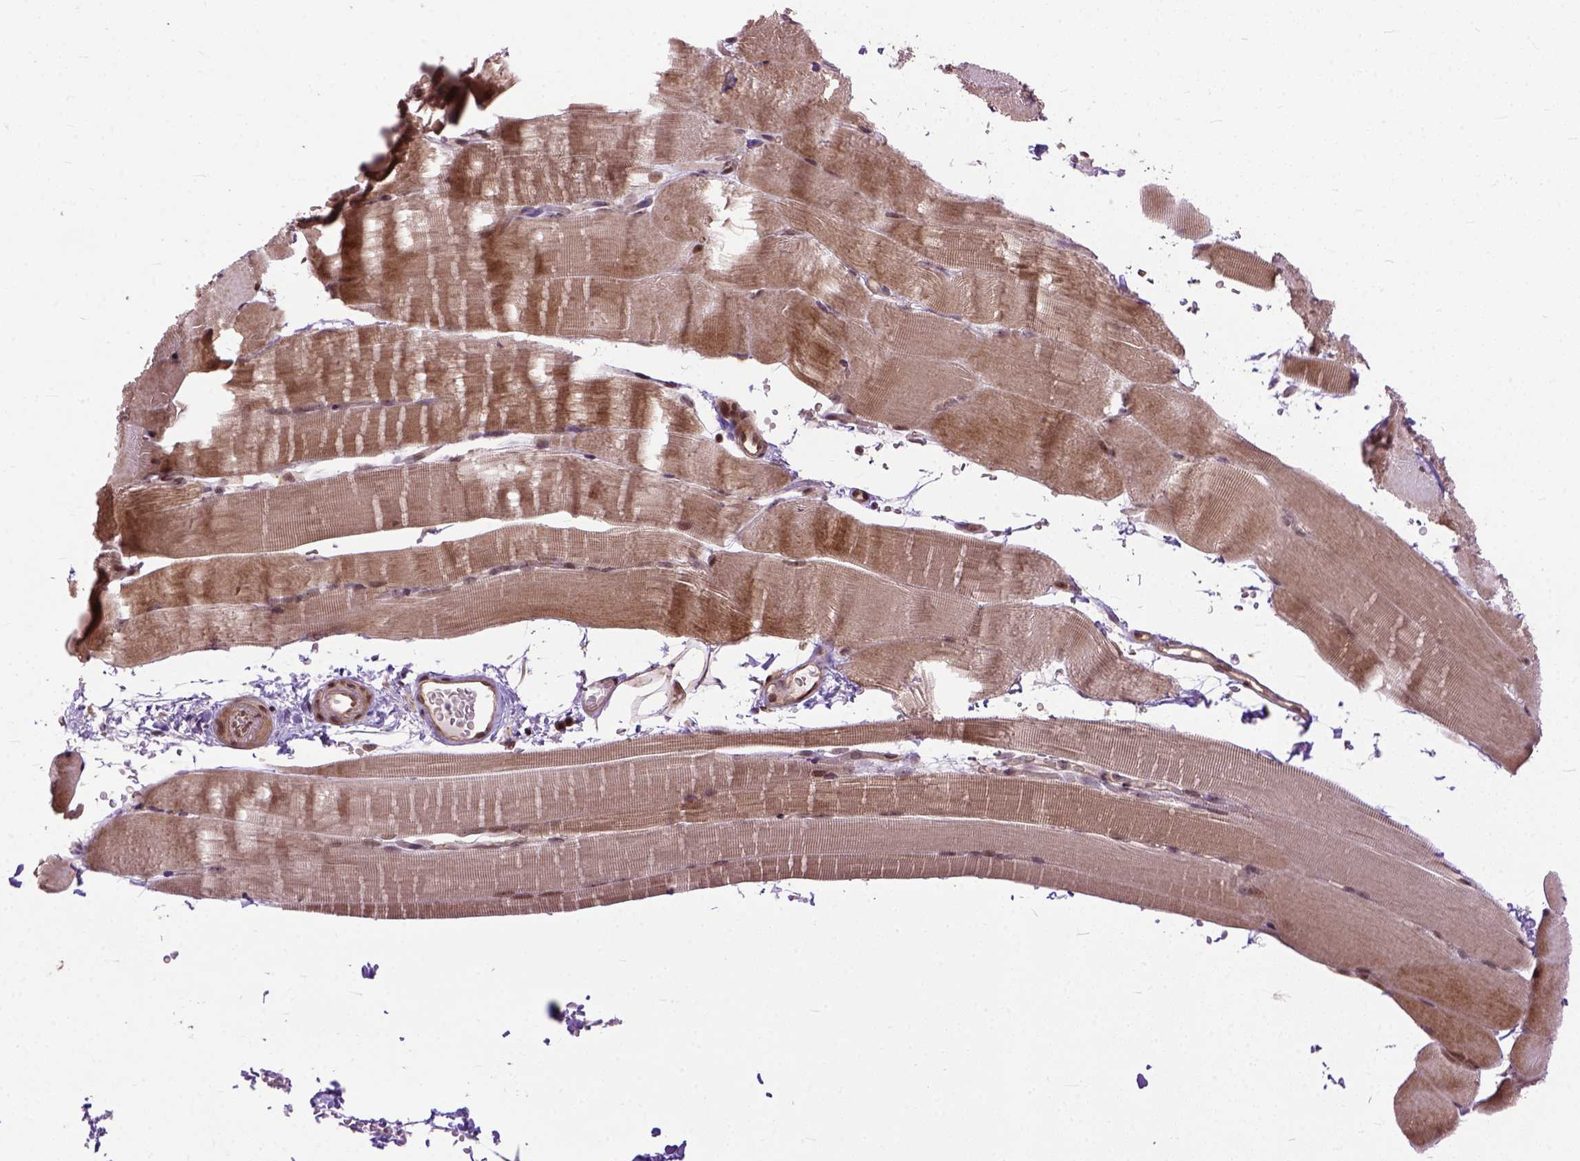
{"staining": {"intensity": "moderate", "quantity": ">75%", "location": "cytoplasmic/membranous,nuclear"}, "tissue": "skeletal muscle", "cell_type": "Myocytes", "image_type": "normal", "snomed": [{"axis": "morphology", "description": "Normal tissue, NOS"}, {"axis": "topography", "description": "Skeletal muscle"}], "caption": "Skeletal muscle stained for a protein (brown) shows moderate cytoplasmic/membranous,nuclear positive positivity in about >75% of myocytes.", "gene": "ZNF630", "patient": {"sex": "female", "age": 37}}